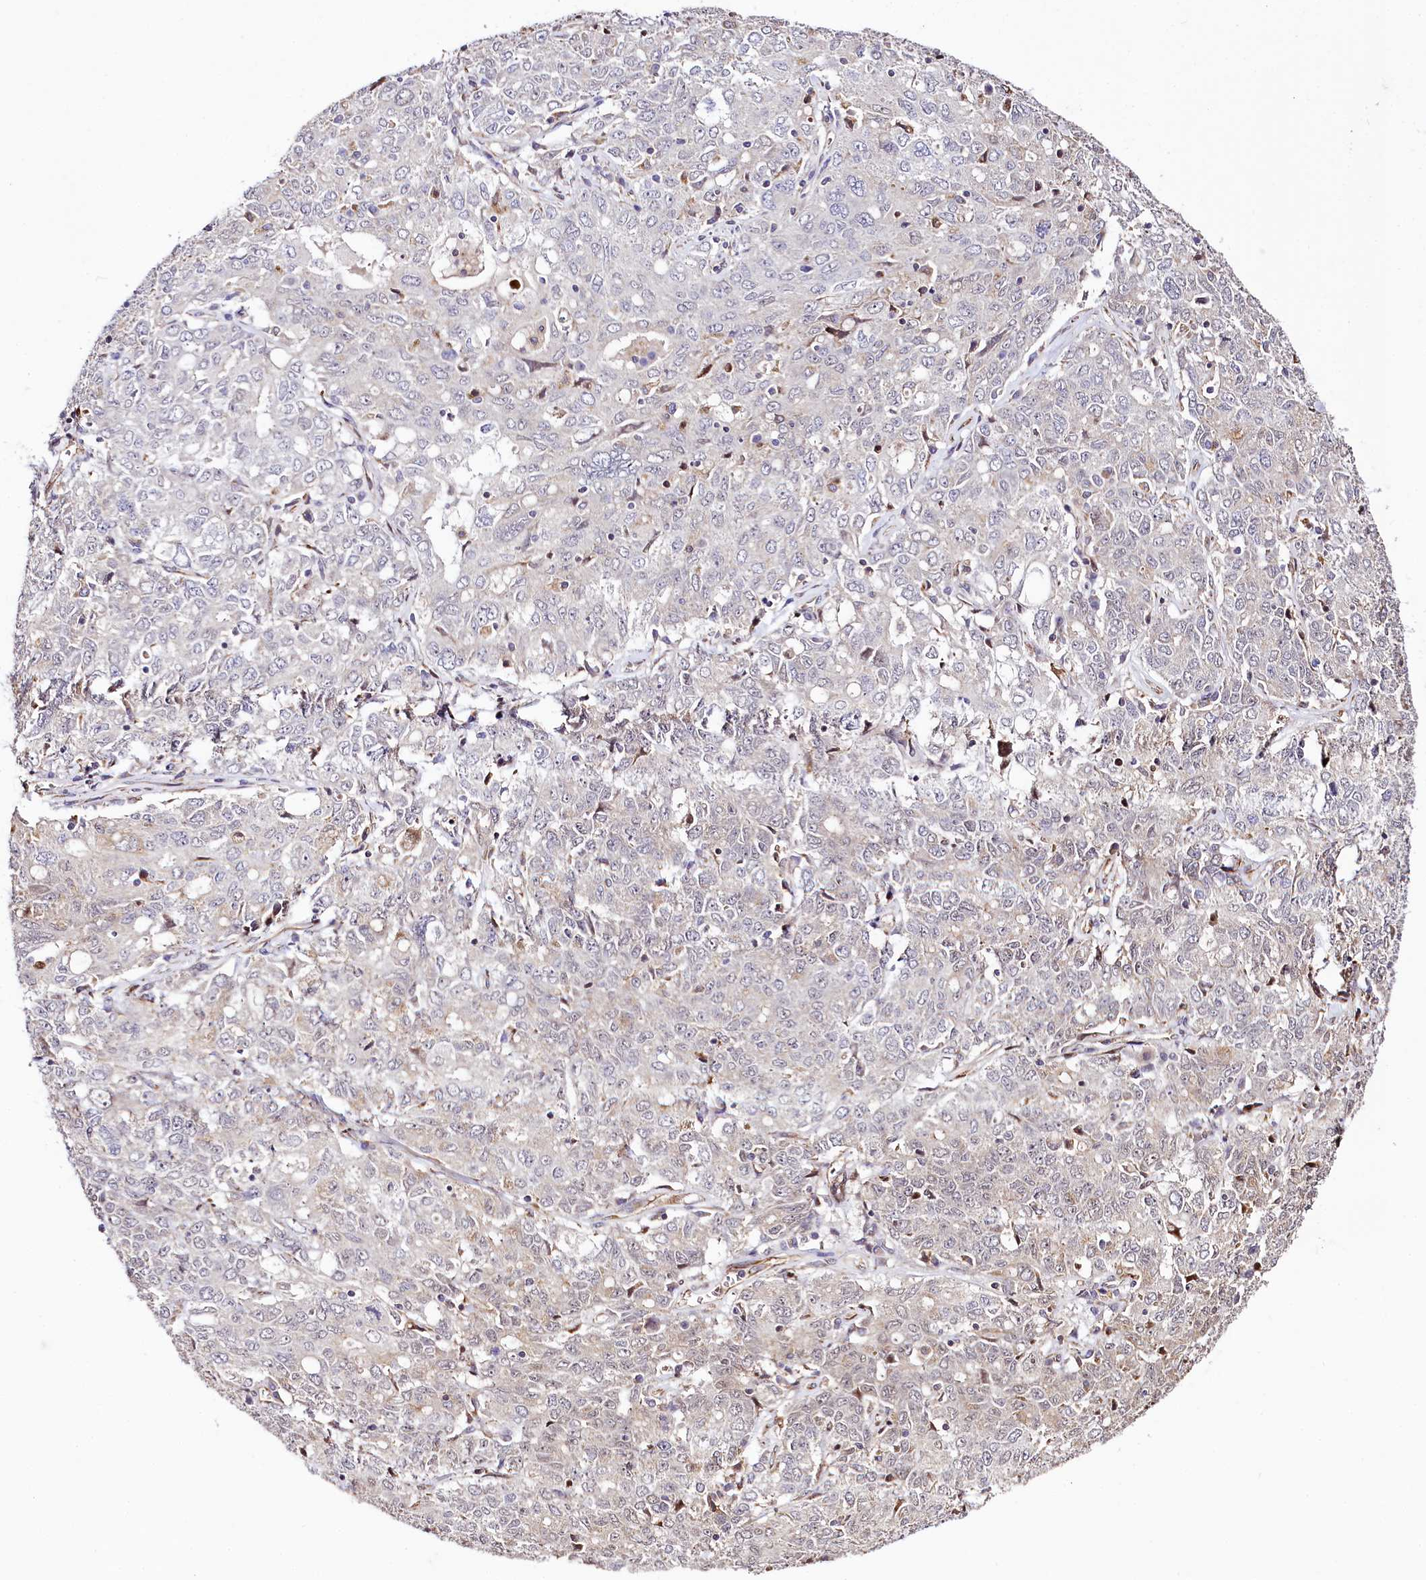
{"staining": {"intensity": "negative", "quantity": "none", "location": "none"}, "tissue": "ovarian cancer", "cell_type": "Tumor cells", "image_type": "cancer", "snomed": [{"axis": "morphology", "description": "Carcinoma, endometroid"}, {"axis": "topography", "description": "Ovary"}], "caption": "Immunohistochemistry of human ovarian endometroid carcinoma exhibits no staining in tumor cells.", "gene": "CUTC", "patient": {"sex": "female", "age": 62}}